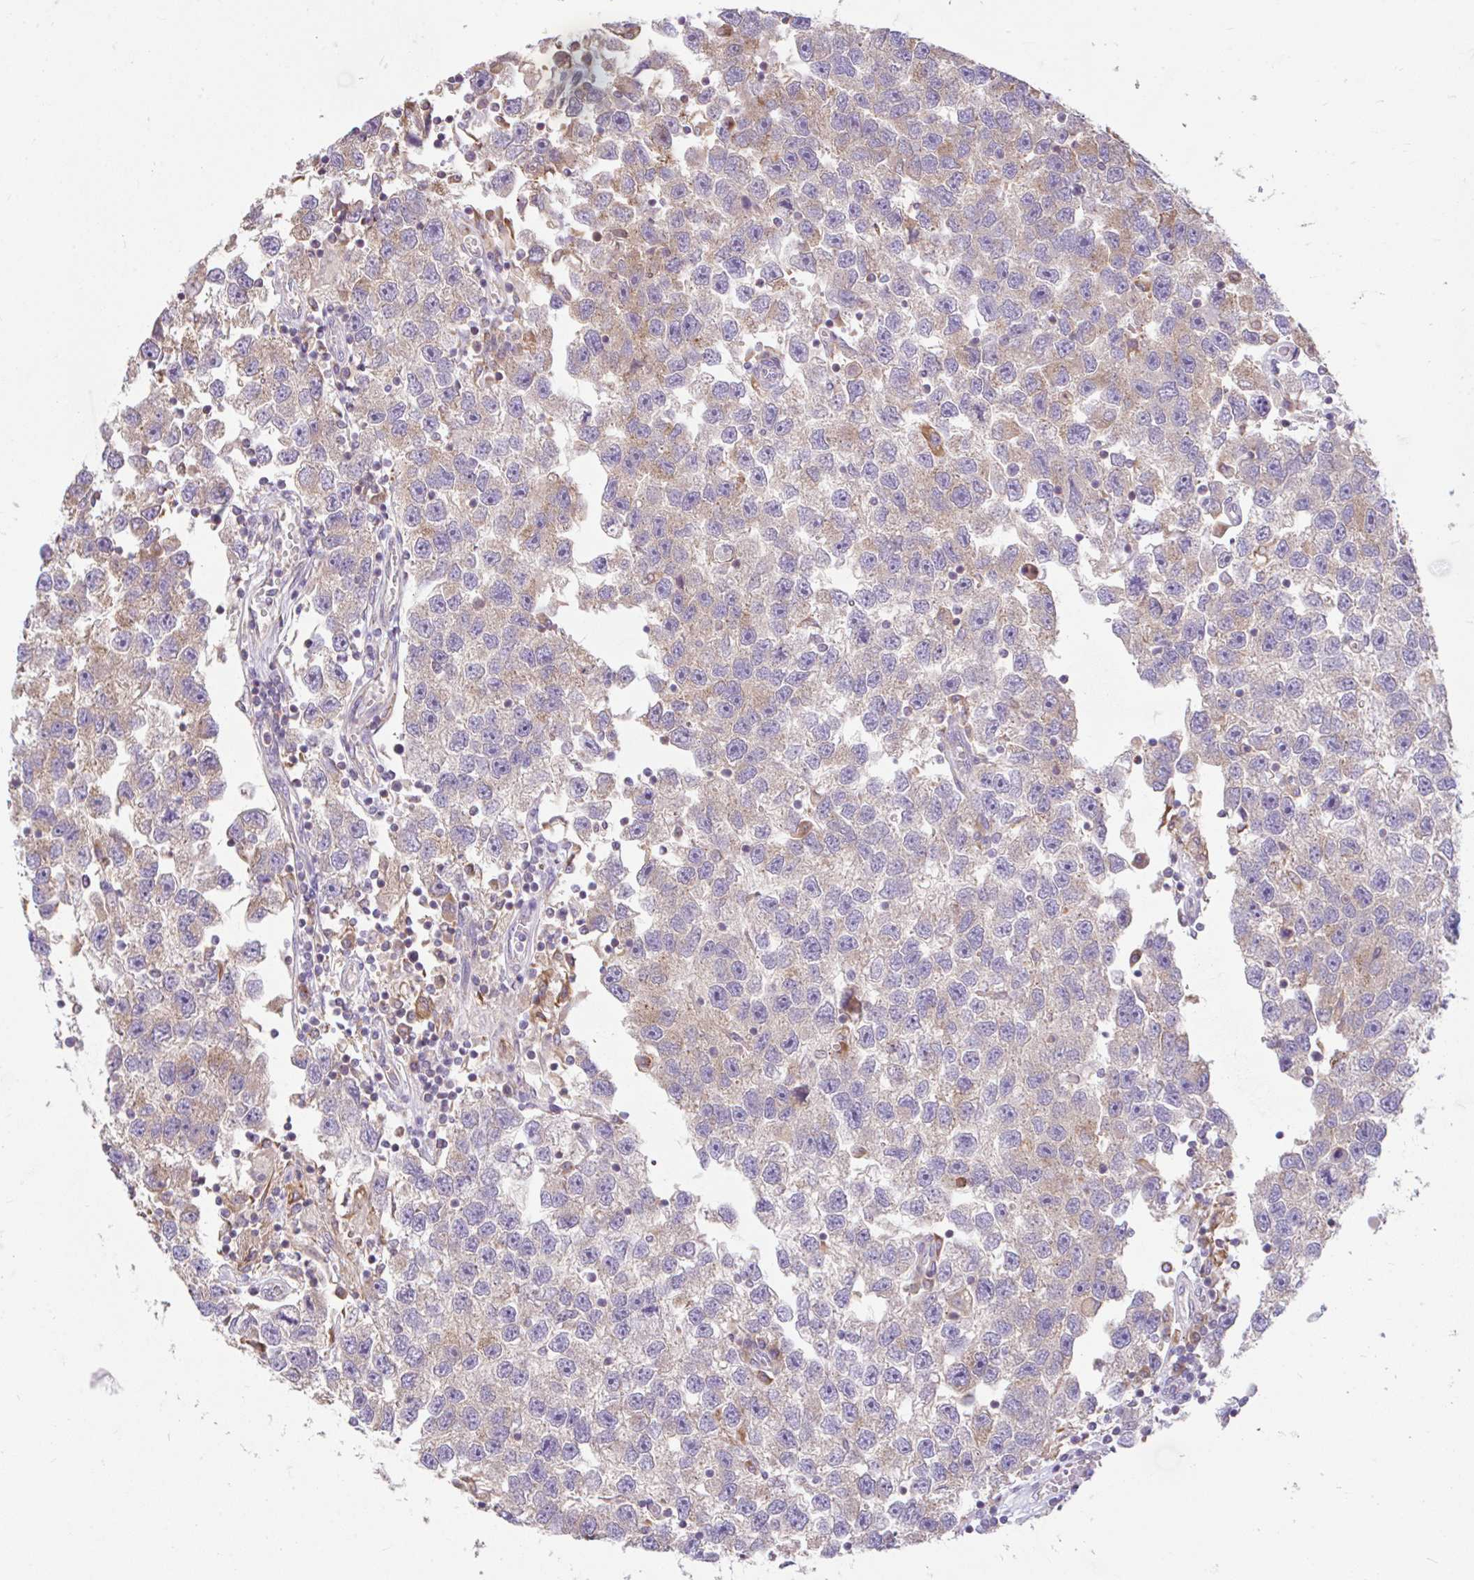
{"staining": {"intensity": "weak", "quantity": "25%-75%", "location": "cytoplasmic/membranous"}, "tissue": "testis cancer", "cell_type": "Tumor cells", "image_type": "cancer", "snomed": [{"axis": "morphology", "description": "Seminoma, NOS"}, {"axis": "topography", "description": "Testis"}], "caption": "Immunohistochemical staining of human seminoma (testis) demonstrates low levels of weak cytoplasmic/membranous protein positivity in about 25%-75% of tumor cells. The staining was performed using DAB, with brown indicating positive protein expression. Nuclei are stained blue with hematoxylin.", "gene": "RALBP1", "patient": {"sex": "male", "age": 26}}